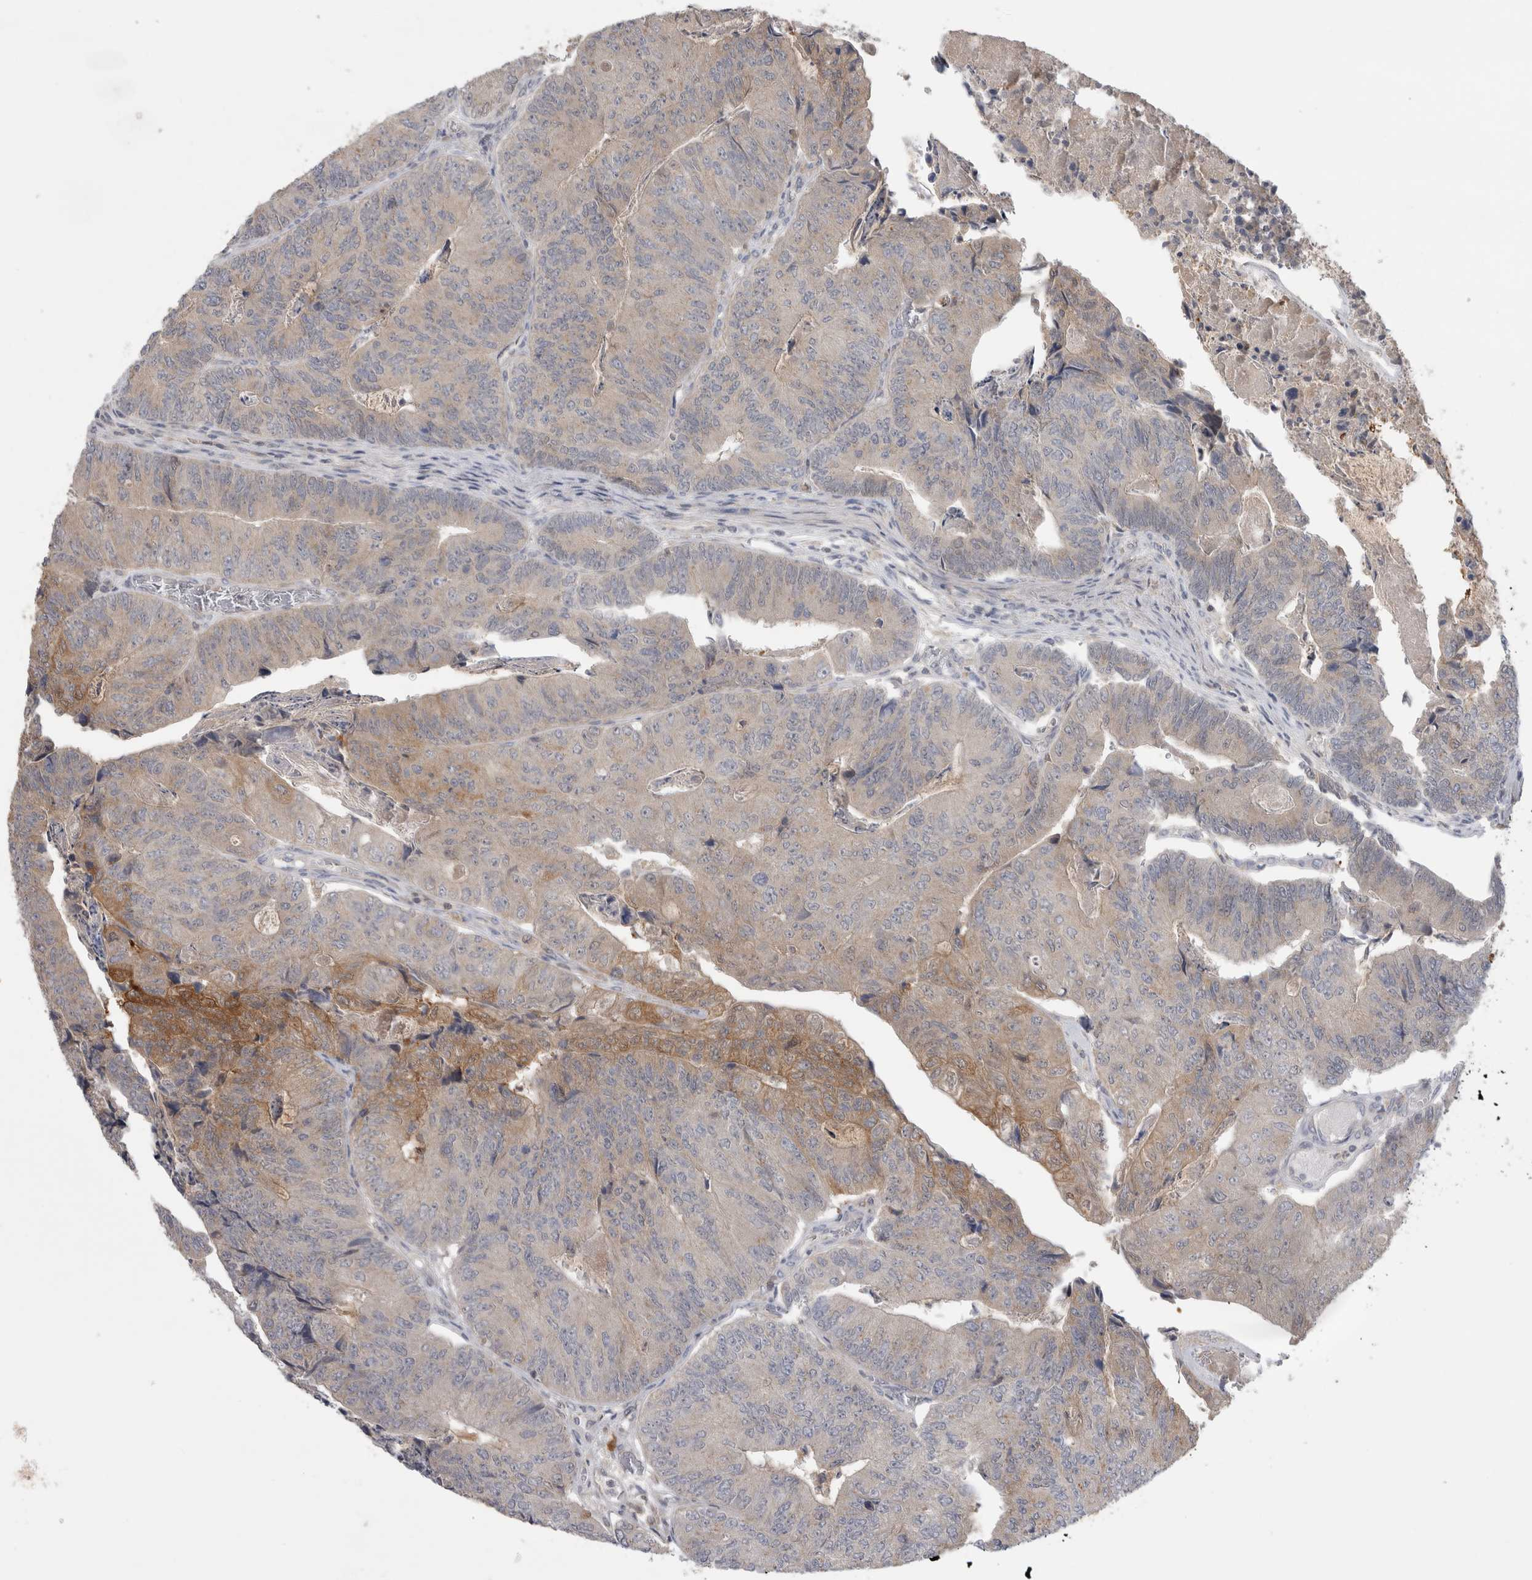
{"staining": {"intensity": "moderate", "quantity": "<25%", "location": "cytoplasmic/membranous"}, "tissue": "colorectal cancer", "cell_type": "Tumor cells", "image_type": "cancer", "snomed": [{"axis": "morphology", "description": "Adenocarcinoma, NOS"}, {"axis": "topography", "description": "Colon"}], "caption": "Tumor cells exhibit low levels of moderate cytoplasmic/membranous staining in approximately <25% of cells in colorectal adenocarcinoma. The staining was performed using DAB to visualize the protein expression in brown, while the nuclei were stained in blue with hematoxylin (Magnification: 20x).", "gene": "SRD5A3", "patient": {"sex": "female", "age": 67}}